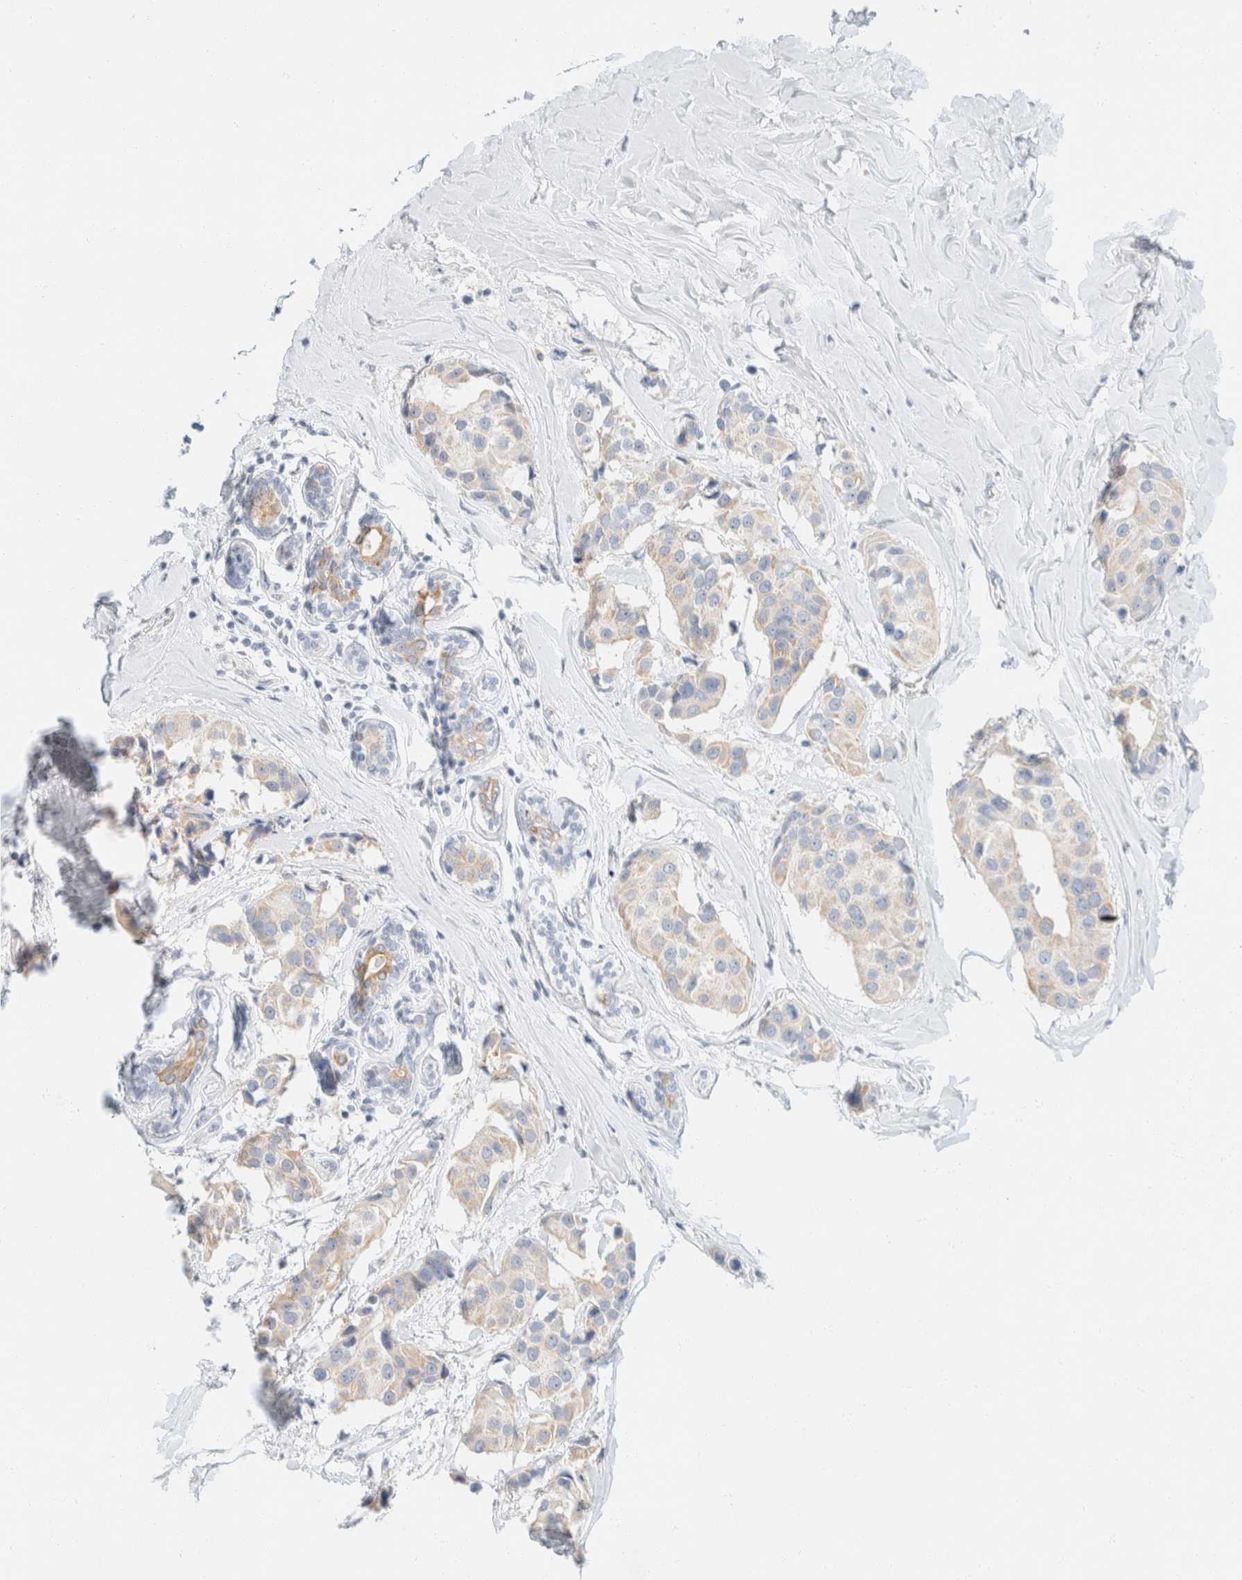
{"staining": {"intensity": "weak", "quantity": "<25%", "location": "cytoplasmic/membranous"}, "tissue": "breast cancer", "cell_type": "Tumor cells", "image_type": "cancer", "snomed": [{"axis": "morphology", "description": "Normal tissue, NOS"}, {"axis": "morphology", "description": "Duct carcinoma"}, {"axis": "topography", "description": "Breast"}], "caption": "DAB immunohistochemical staining of human breast infiltrating ductal carcinoma reveals no significant expression in tumor cells.", "gene": "KRT20", "patient": {"sex": "female", "age": 39}}